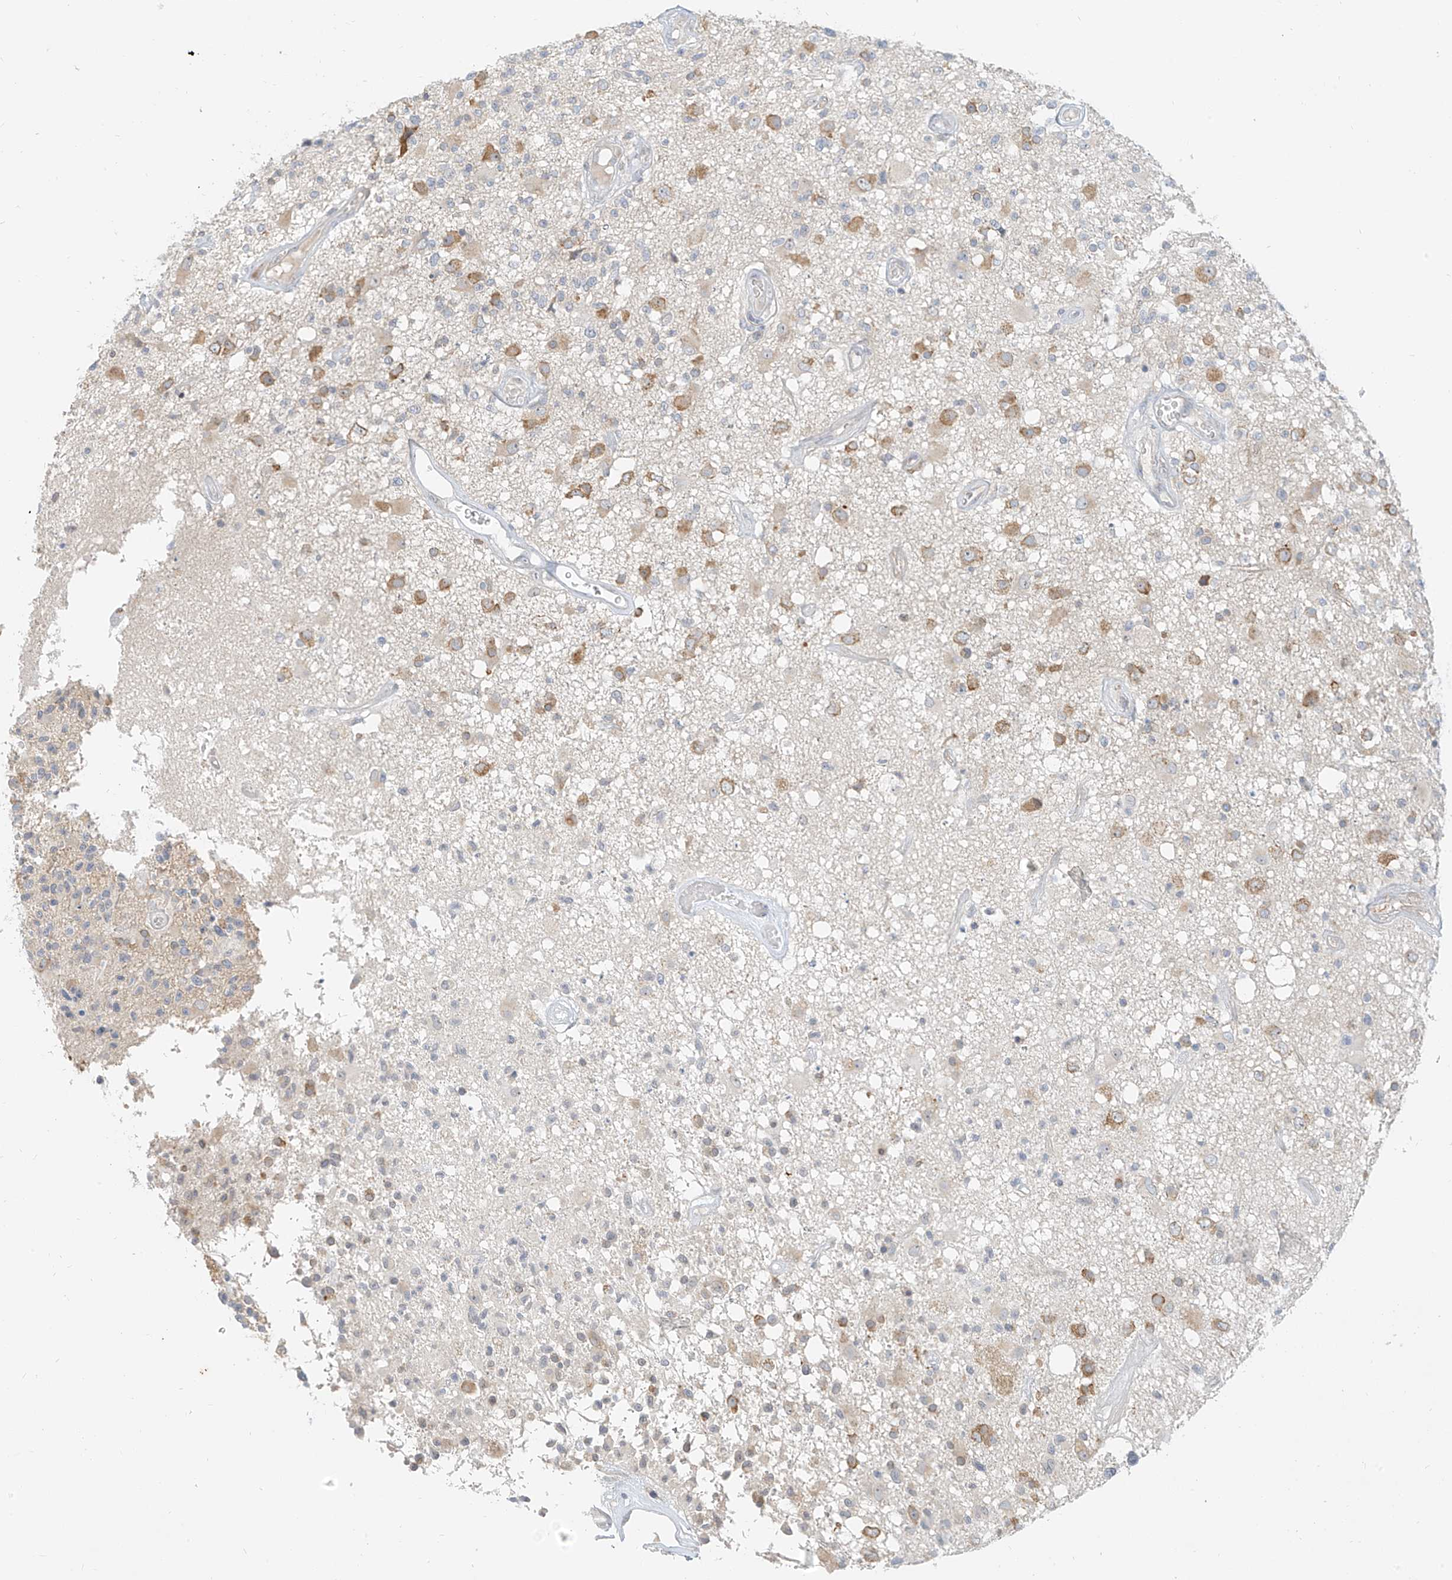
{"staining": {"intensity": "moderate", "quantity": "<25%", "location": "cytoplasmic/membranous"}, "tissue": "glioma", "cell_type": "Tumor cells", "image_type": "cancer", "snomed": [{"axis": "morphology", "description": "Glioma, malignant, High grade"}, {"axis": "morphology", "description": "Glioblastoma, NOS"}, {"axis": "topography", "description": "Brain"}], "caption": "IHC staining of malignant glioma (high-grade), which demonstrates low levels of moderate cytoplasmic/membranous staining in approximately <25% of tumor cells indicating moderate cytoplasmic/membranous protein staining. The staining was performed using DAB (brown) for protein detection and nuclei were counterstained in hematoxylin (blue).", "gene": "C2orf42", "patient": {"sex": "male", "age": 60}}